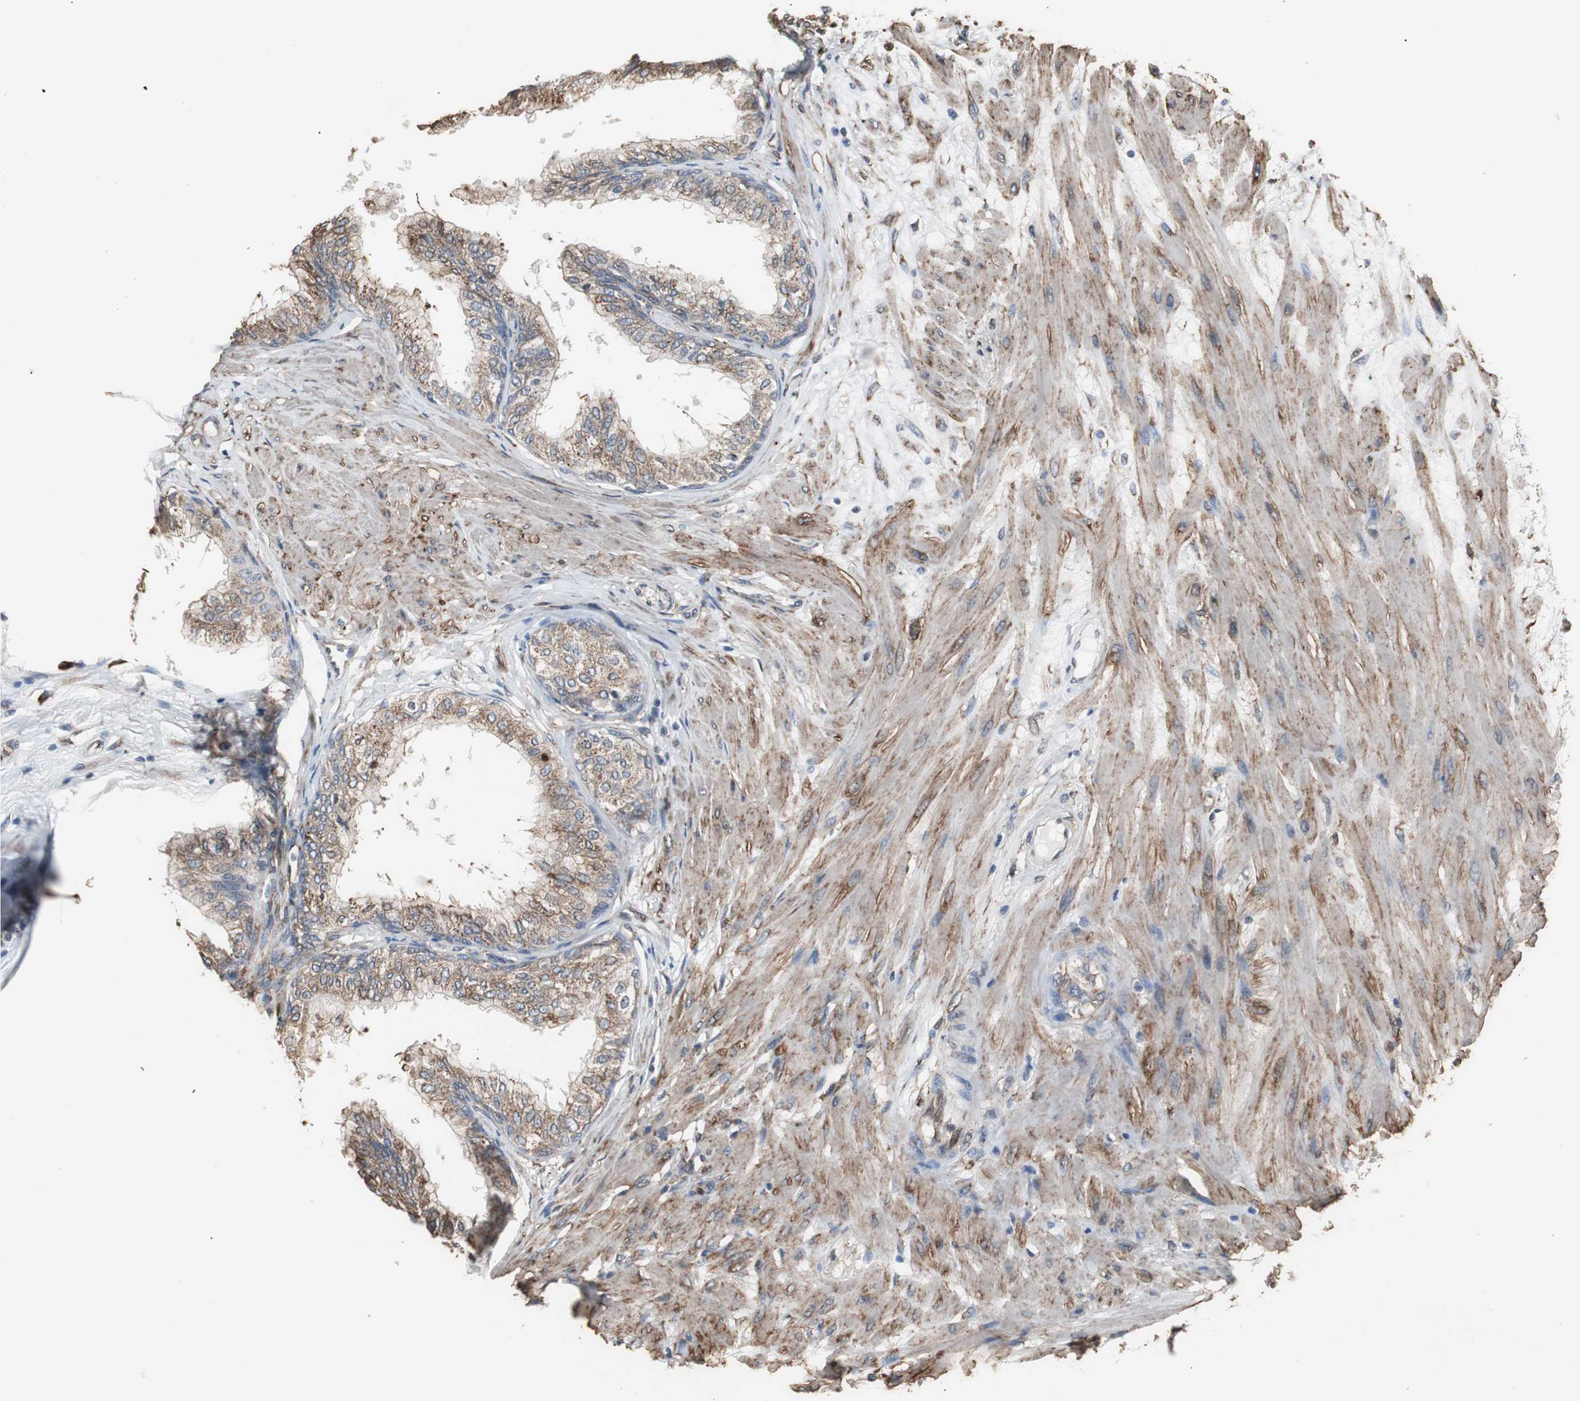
{"staining": {"intensity": "moderate", "quantity": ">75%", "location": "cytoplasmic/membranous"}, "tissue": "prostate", "cell_type": "Glandular cells", "image_type": "normal", "snomed": [{"axis": "morphology", "description": "Normal tissue, NOS"}, {"axis": "topography", "description": "Prostate"}, {"axis": "topography", "description": "Seminal veicle"}], "caption": "Glandular cells show medium levels of moderate cytoplasmic/membranous expression in about >75% of cells in unremarkable prostate. (DAB IHC with brightfield microscopy, high magnification).", "gene": "CALU", "patient": {"sex": "male", "age": 60}}